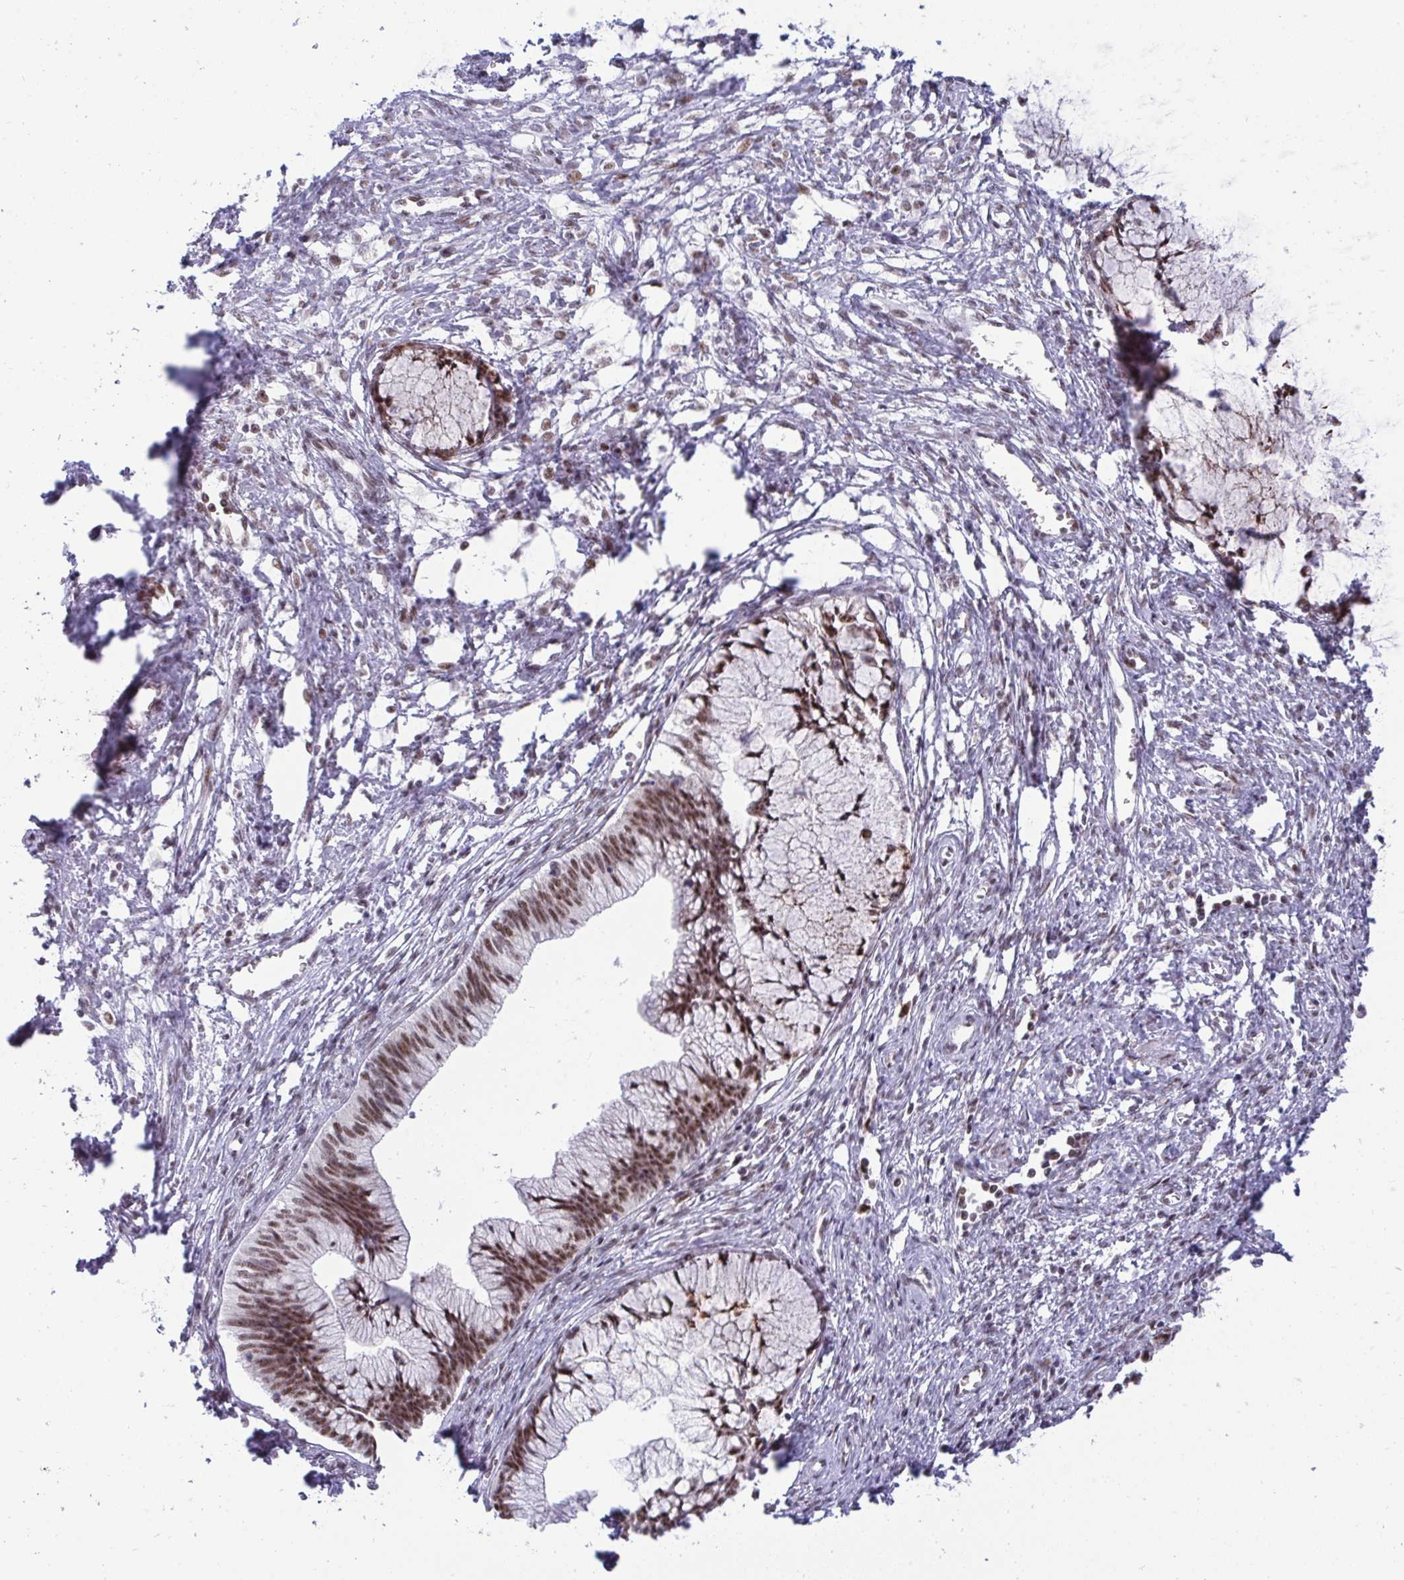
{"staining": {"intensity": "moderate", "quantity": ">75%", "location": "nuclear"}, "tissue": "cervical cancer", "cell_type": "Tumor cells", "image_type": "cancer", "snomed": [{"axis": "morphology", "description": "Adenocarcinoma, NOS"}, {"axis": "topography", "description": "Cervix"}], "caption": "This is a histology image of immunohistochemistry (IHC) staining of cervical cancer, which shows moderate staining in the nuclear of tumor cells.", "gene": "WBP11", "patient": {"sex": "female", "age": 44}}